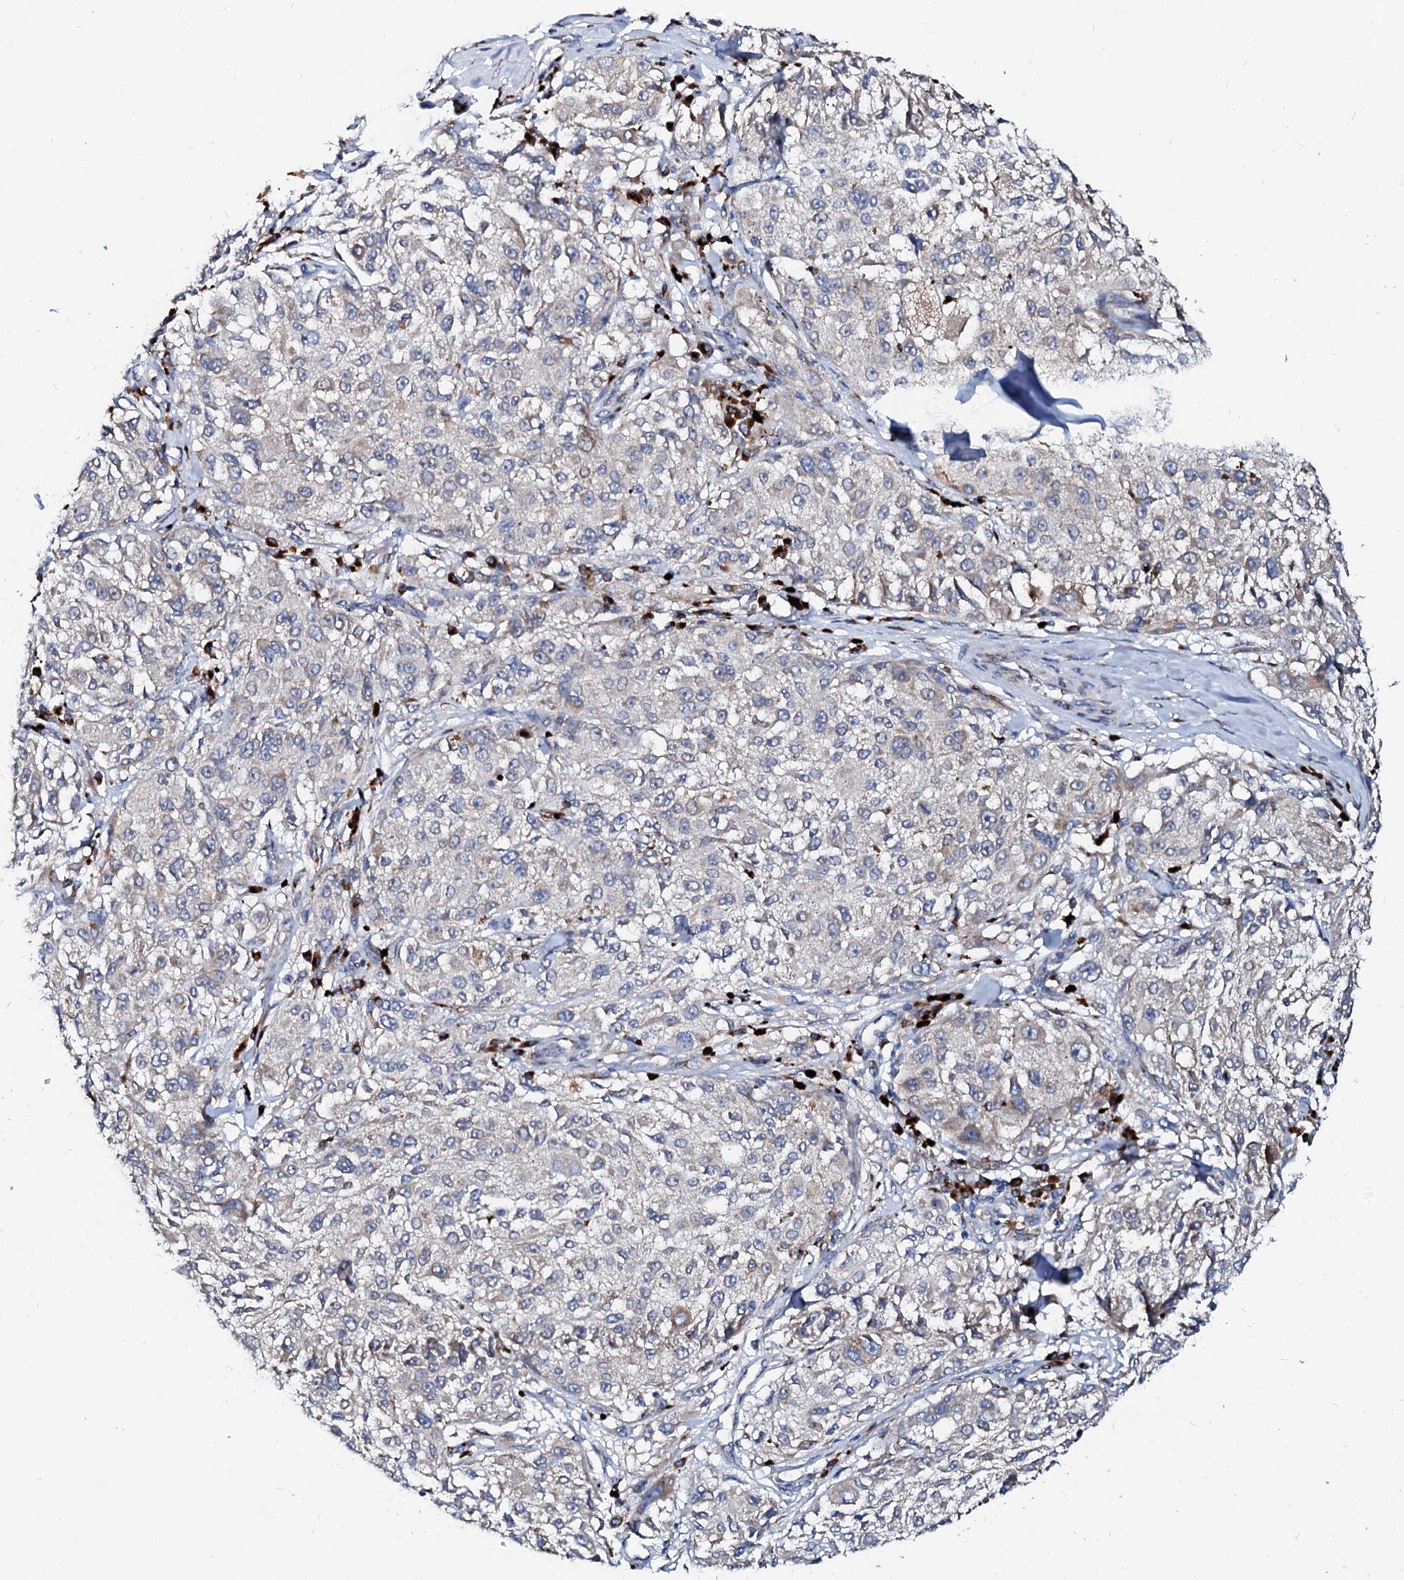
{"staining": {"intensity": "weak", "quantity": "<25%", "location": "cytoplasmic/membranous"}, "tissue": "melanoma", "cell_type": "Tumor cells", "image_type": "cancer", "snomed": [{"axis": "morphology", "description": "Necrosis, NOS"}, {"axis": "morphology", "description": "Malignant melanoma, NOS"}, {"axis": "topography", "description": "Skin"}], "caption": "Photomicrograph shows no significant protein expression in tumor cells of malignant melanoma.", "gene": "LMAN1", "patient": {"sex": "female", "age": 87}}